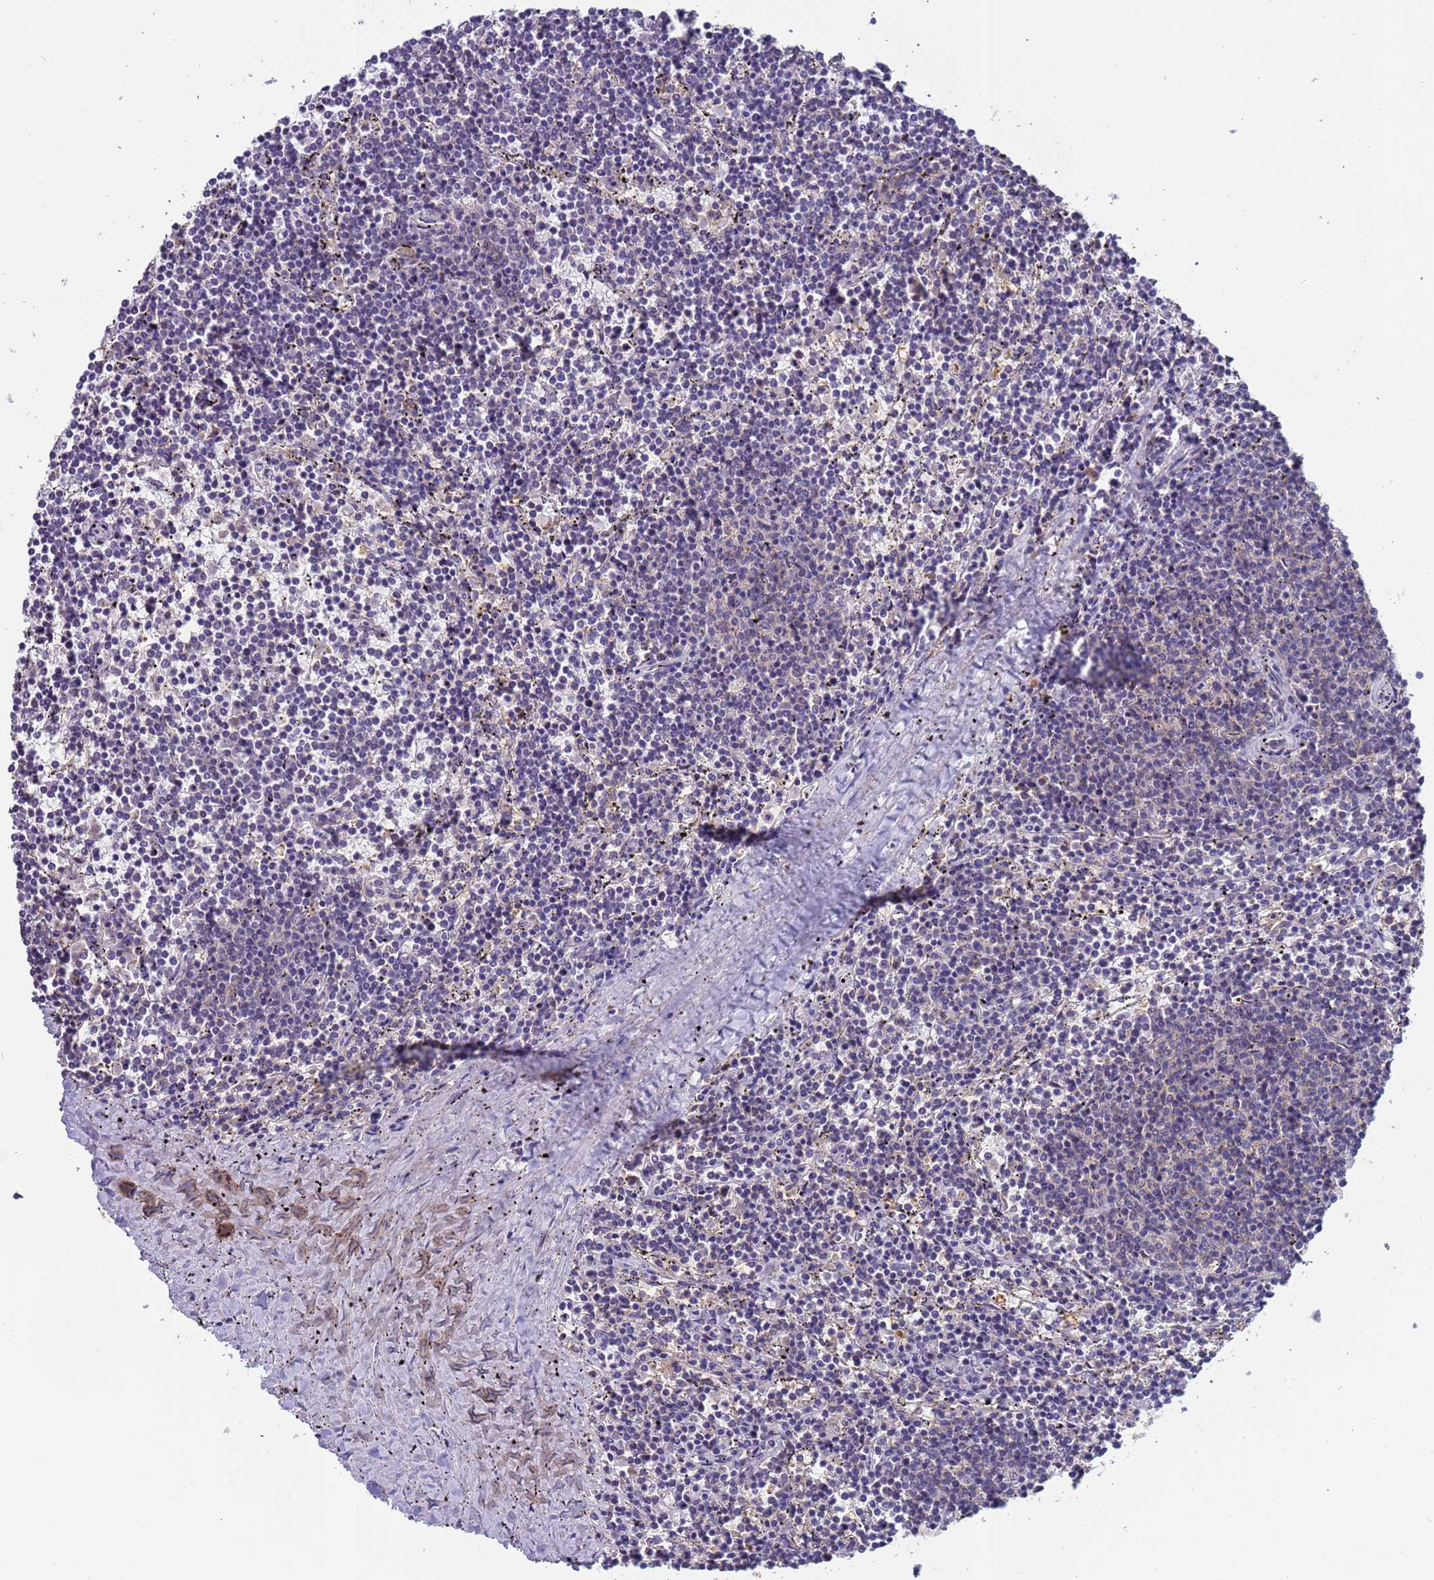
{"staining": {"intensity": "negative", "quantity": "none", "location": "none"}, "tissue": "lymphoma", "cell_type": "Tumor cells", "image_type": "cancer", "snomed": [{"axis": "morphology", "description": "Malignant lymphoma, non-Hodgkin's type, Low grade"}, {"axis": "topography", "description": "Spleen"}], "caption": "The image demonstrates no significant expression in tumor cells of lymphoma.", "gene": "ZNF248", "patient": {"sex": "female", "age": 50}}